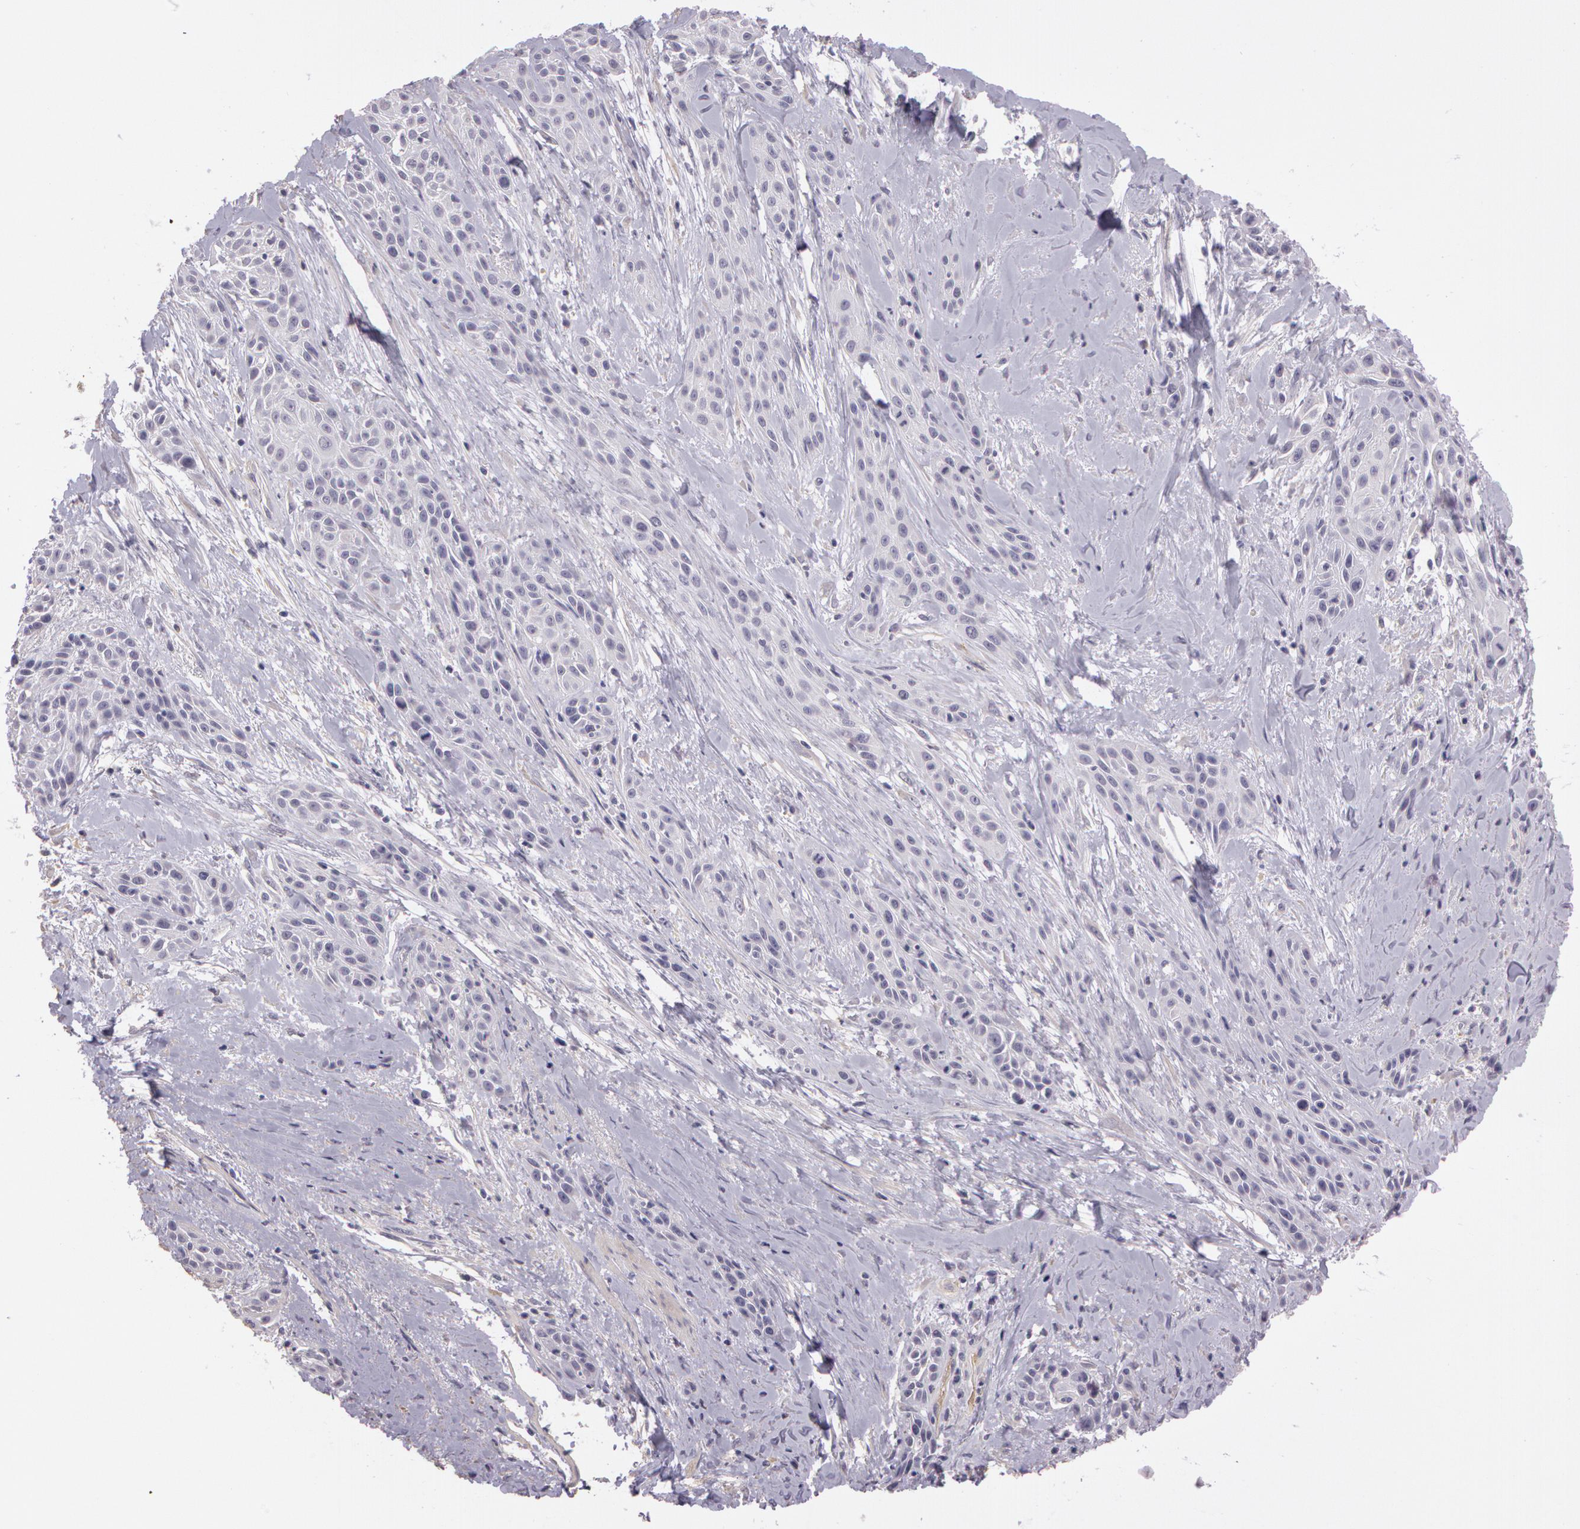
{"staining": {"intensity": "negative", "quantity": "none", "location": "none"}, "tissue": "skin cancer", "cell_type": "Tumor cells", "image_type": "cancer", "snomed": [{"axis": "morphology", "description": "Squamous cell carcinoma, NOS"}, {"axis": "topography", "description": "Skin"}, {"axis": "topography", "description": "Anal"}], "caption": "IHC photomicrograph of skin cancer (squamous cell carcinoma) stained for a protein (brown), which reveals no staining in tumor cells.", "gene": "G2E3", "patient": {"sex": "male", "age": 64}}